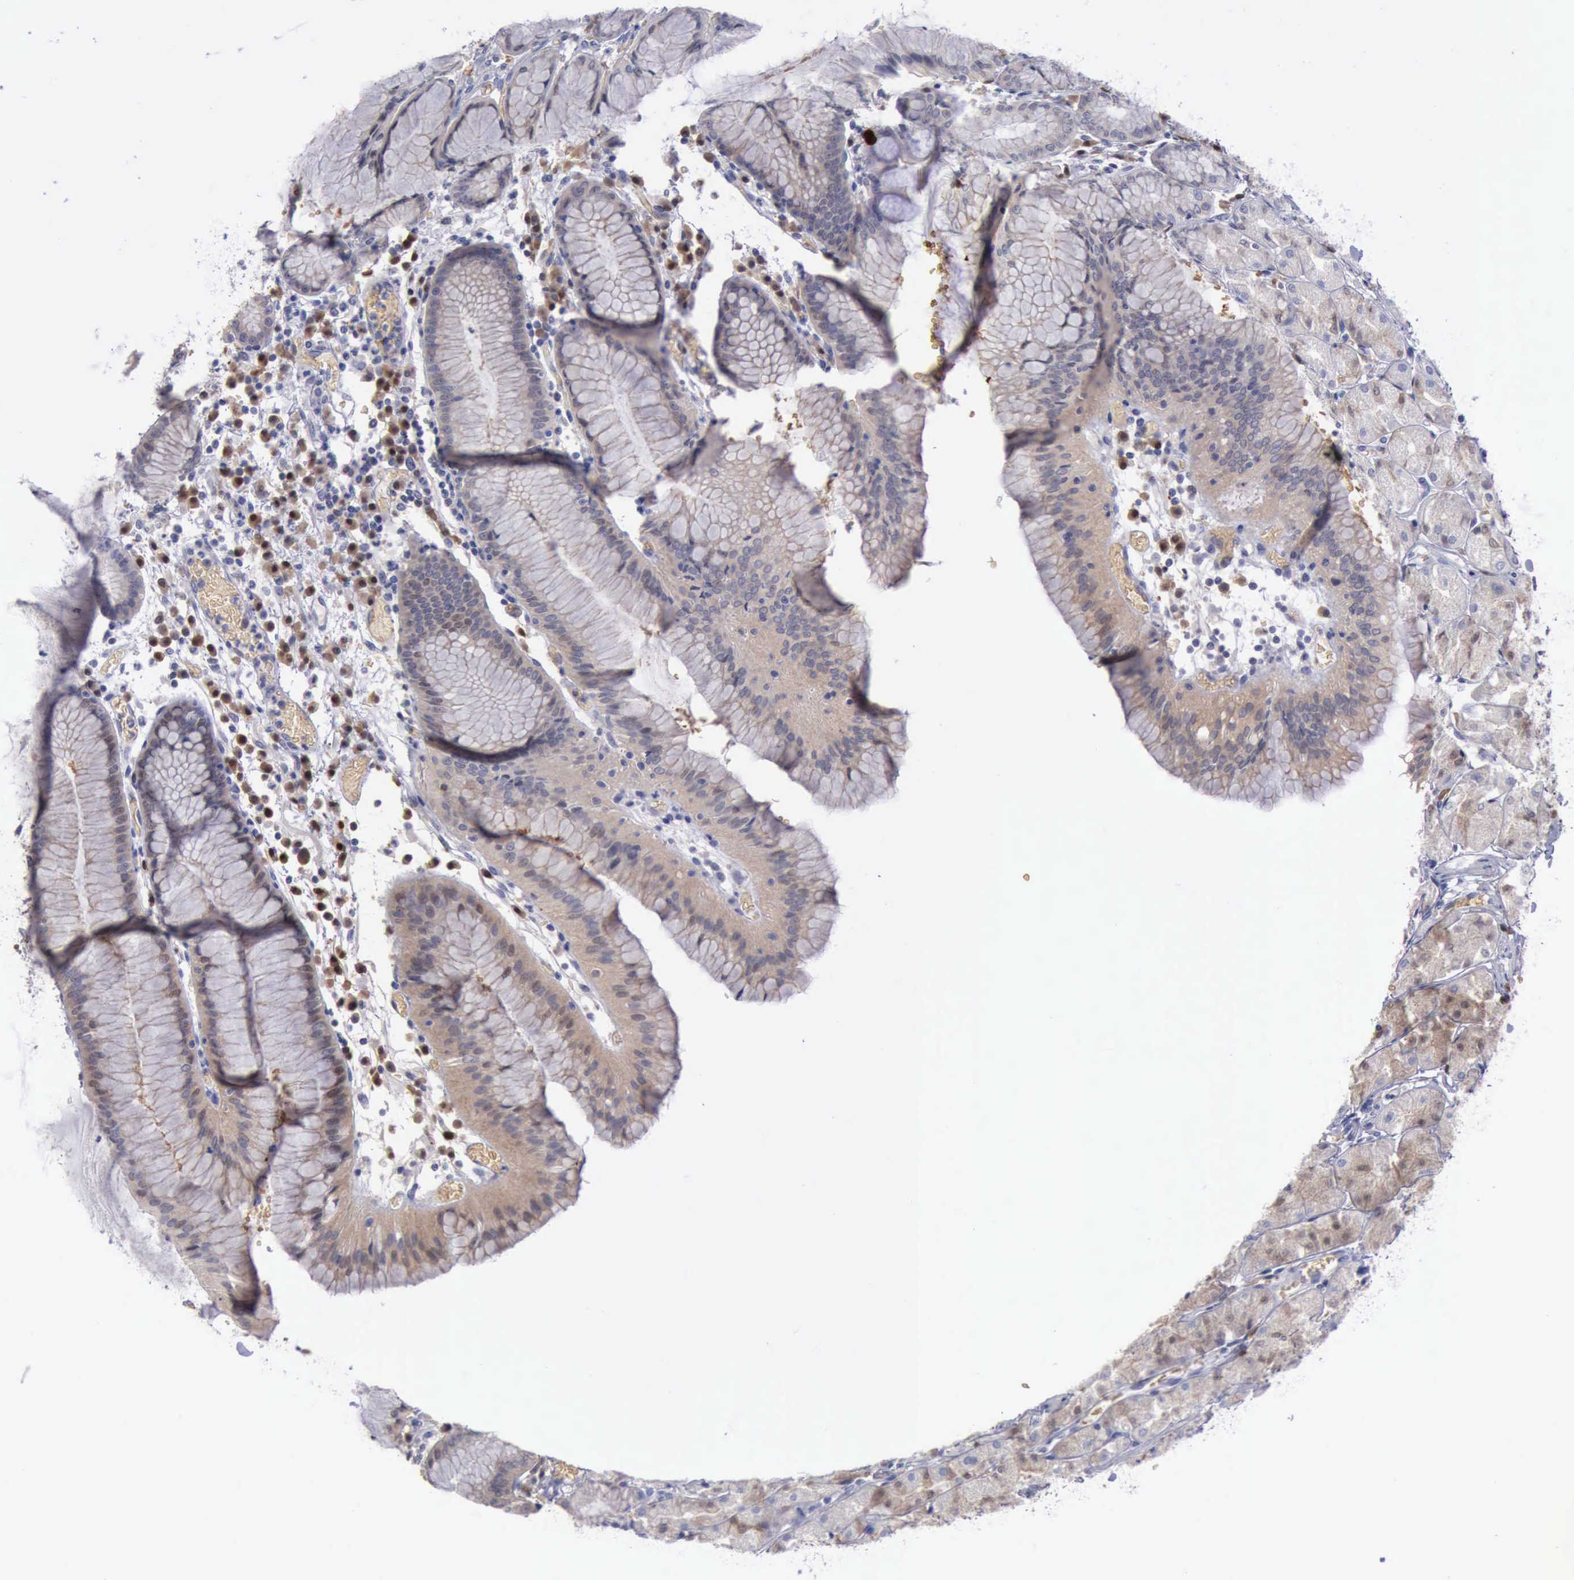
{"staining": {"intensity": "moderate", "quantity": "<25%", "location": "cytoplasmic/membranous,nuclear"}, "tissue": "stomach", "cell_type": "Glandular cells", "image_type": "normal", "snomed": [{"axis": "morphology", "description": "Normal tissue, NOS"}, {"axis": "topography", "description": "Stomach, lower"}], "caption": "Immunohistochemistry (DAB) staining of benign stomach reveals moderate cytoplasmic/membranous,nuclear protein positivity in approximately <25% of glandular cells.", "gene": "CEP128", "patient": {"sex": "female", "age": 73}}